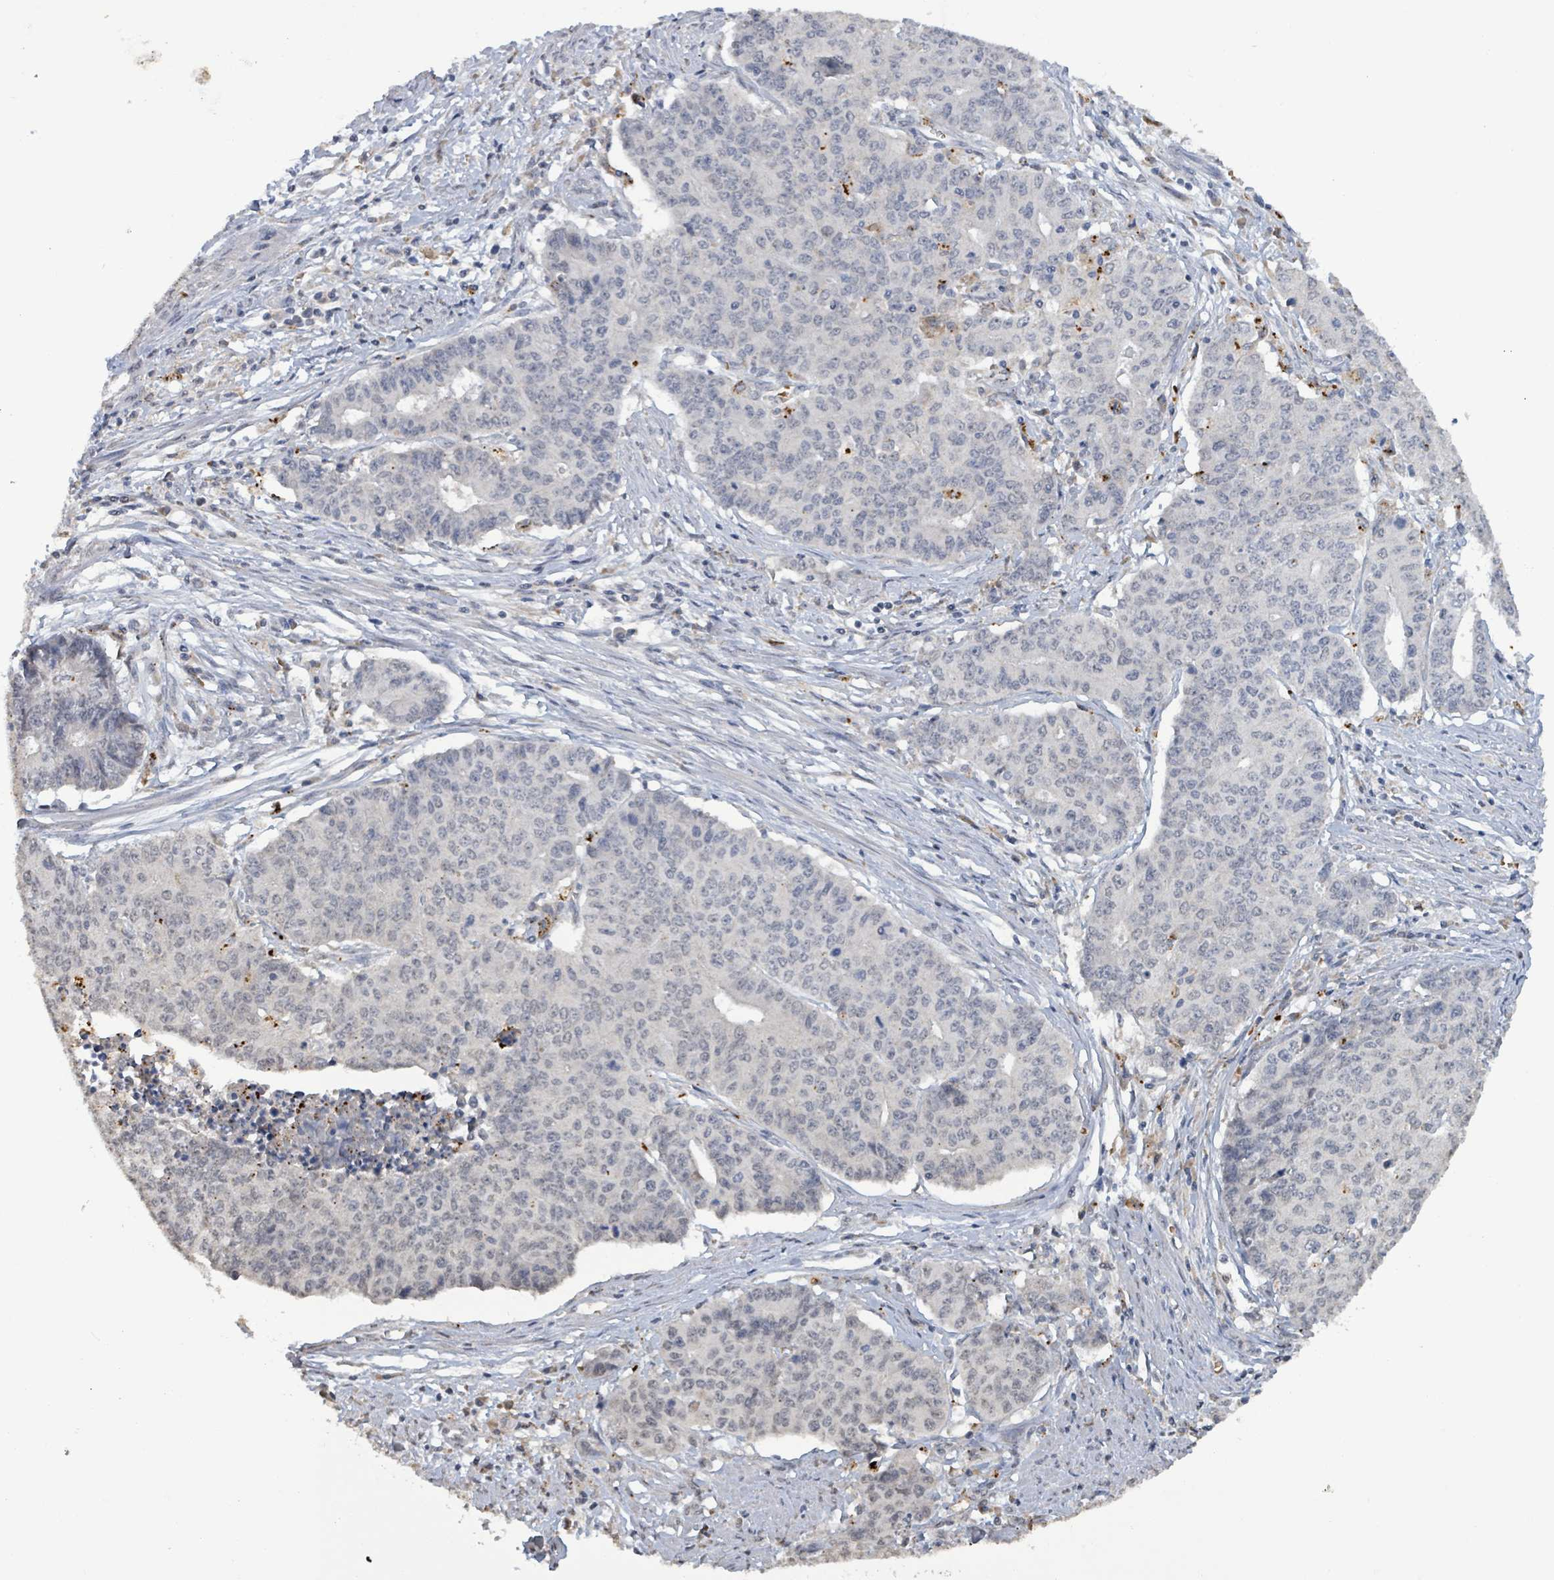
{"staining": {"intensity": "weak", "quantity": "<25%", "location": "nuclear"}, "tissue": "endometrial cancer", "cell_type": "Tumor cells", "image_type": "cancer", "snomed": [{"axis": "morphology", "description": "Adenocarcinoma, NOS"}, {"axis": "topography", "description": "Endometrium"}], "caption": "Endometrial adenocarcinoma stained for a protein using immunohistochemistry demonstrates no positivity tumor cells.", "gene": "SEBOX", "patient": {"sex": "female", "age": 59}}